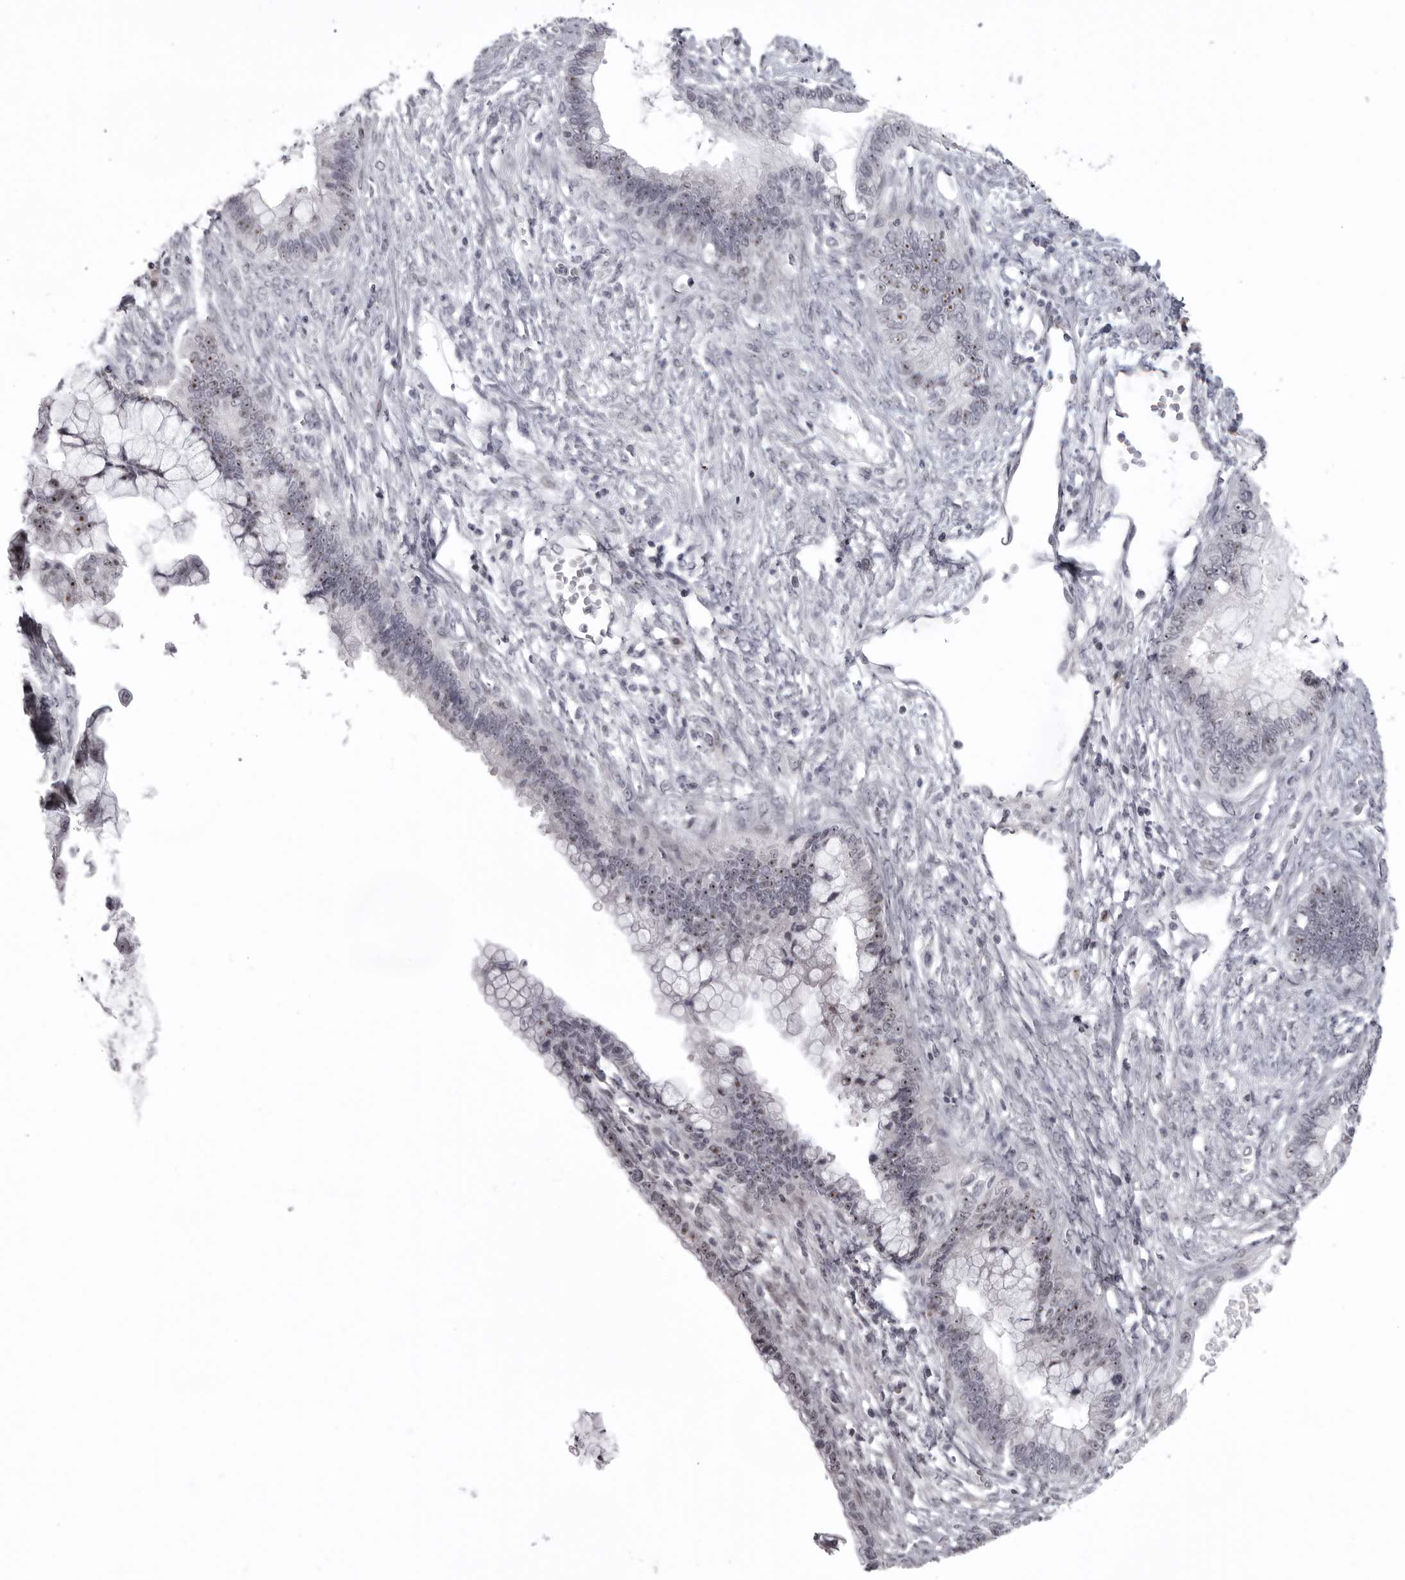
{"staining": {"intensity": "moderate", "quantity": "<25%", "location": "nuclear"}, "tissue": "cervical cancer", "cell_type": "Tumor cells", "image_type": "cancer", "snomed": [{"axis": "morphology", "description": "Adenocarcinoma, NOS"}, {"axis": "topography", "description": "Cervix"}], "caption": "Immunohistochemistry (IHC) histopathology image of neoplastic tissue: human cervical adenocarcinoma stained using immunohistochemistry shows low levels of moderate protein expression localized specifically in the nuclear of tumor cells, appearing as a nuclear brown color.", "gene": "HELZ", "patient": {"sex": "female", "age": 44}}